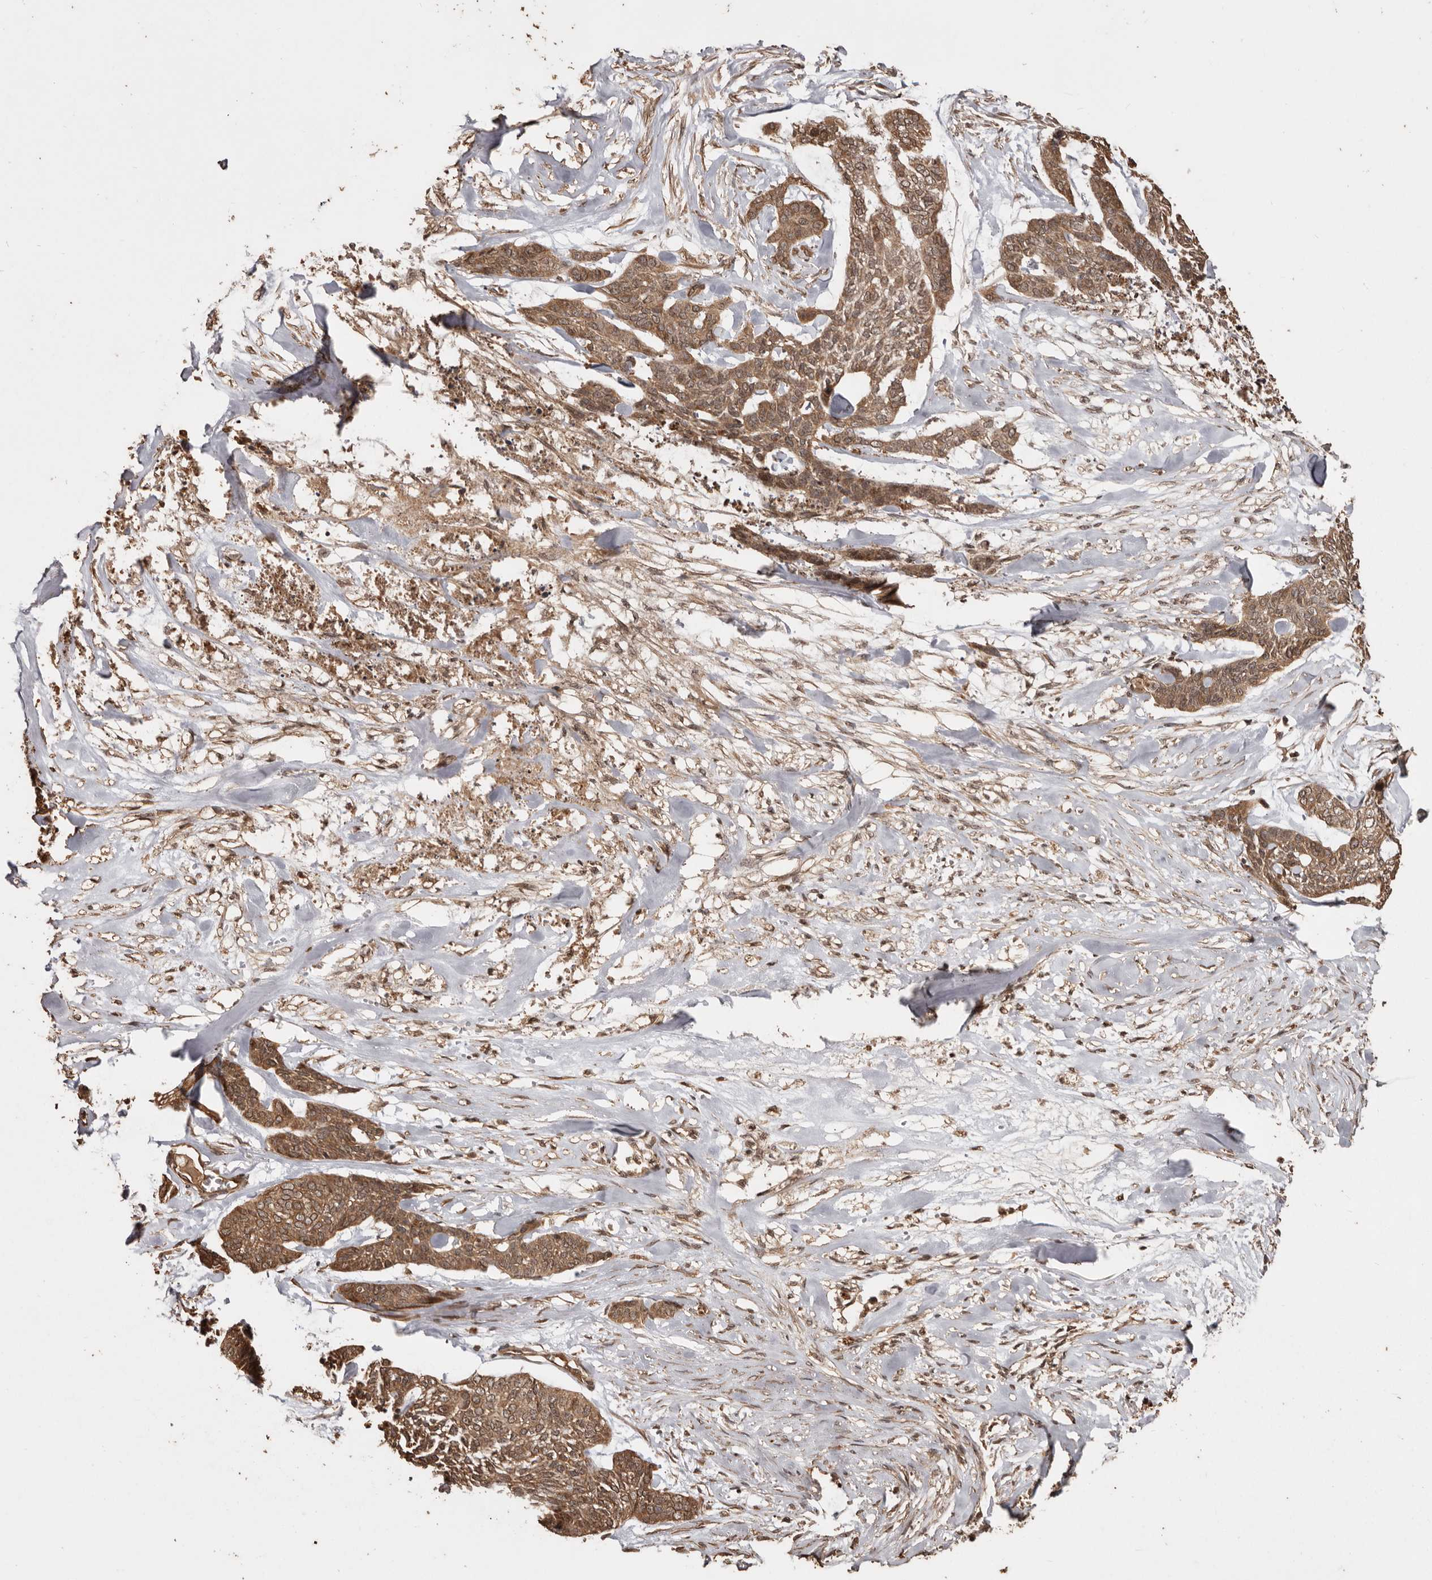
{"staining": {"intensity": "moderate", "quantity": ">75%", "location": "cytoplasmic/membranous,nuclear"}, "tissue": "skin cancer", "cell_type": "Tumor cells", "image_type": "cancer", "snomed": [{"axis": "morphology", "description": "Basal cell carcinoma"}, {"axis": "topography", "description": "Skin"}], "caption": "Skin cancer stained with a brown dye reveals moderate cytoplasmic/membranous and nuclear positive staining in approximately >75% of tumor cells.", "gene": "NUP43", "patient": {"sex": "female", "age": 64}}